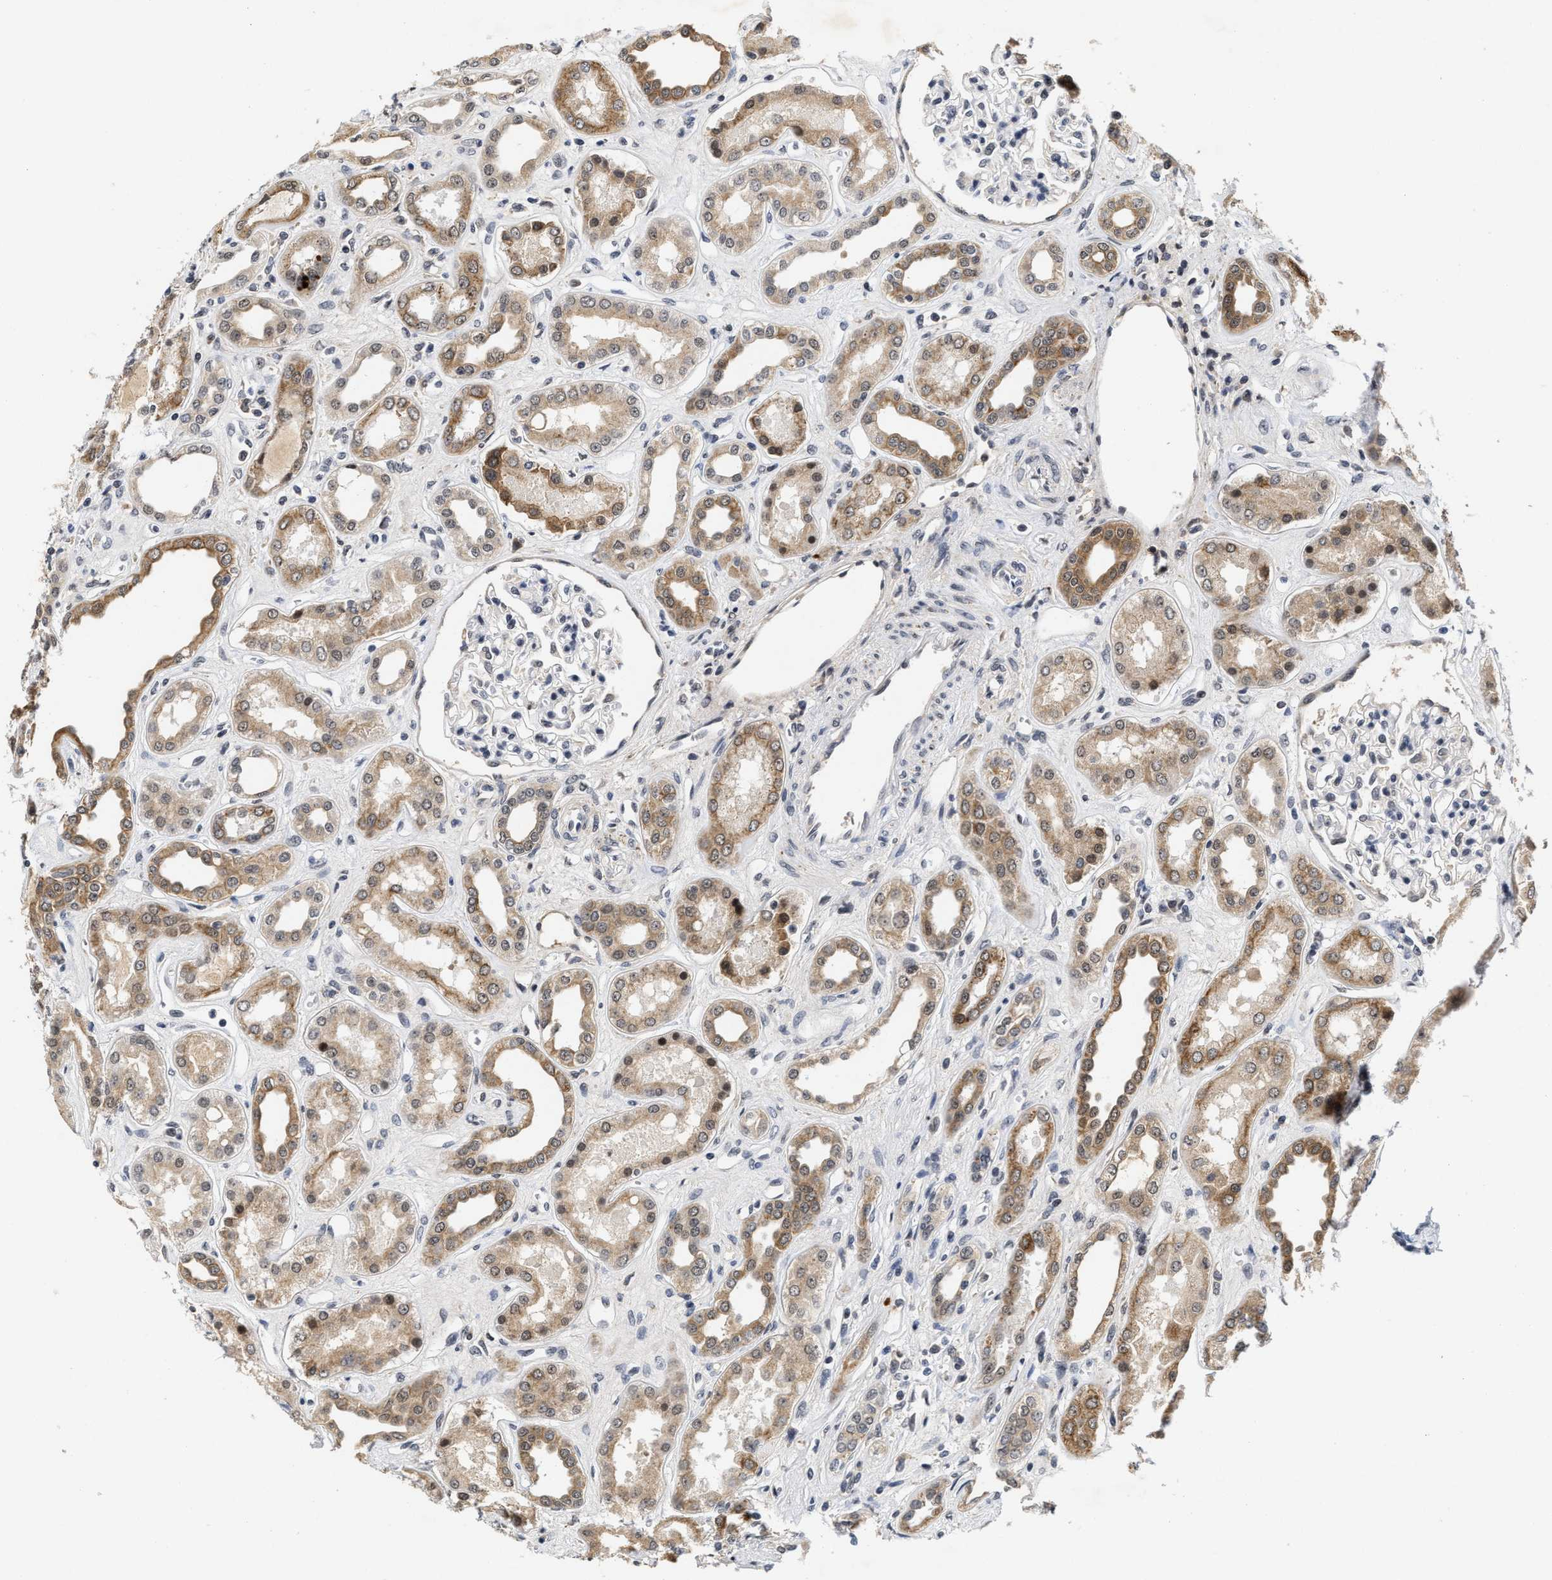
{"staining": {"intensity": "moderate", "quantity": "25%-75%", "location": "nuclear"}, "tissue": "kidney", "cell_type": "Cells in glomeruli", "image_type": "normal", "snomed": [{"axis": "morphology", "description": "Normal tissue, NOS"}, {"axis": "topography", "description": "Kidney"}], "caption": "Immunohistochemistry image of benign kidney: human kidney stained using immunohistochemistry (IHC) demonstrates medium levels of moderate protein expression localized specifically in the nuclear of cells in glomeruli, appearing as a nuclear brown color.", "gene": "INIP", "patient": {"sex": "male", "age": 59}}